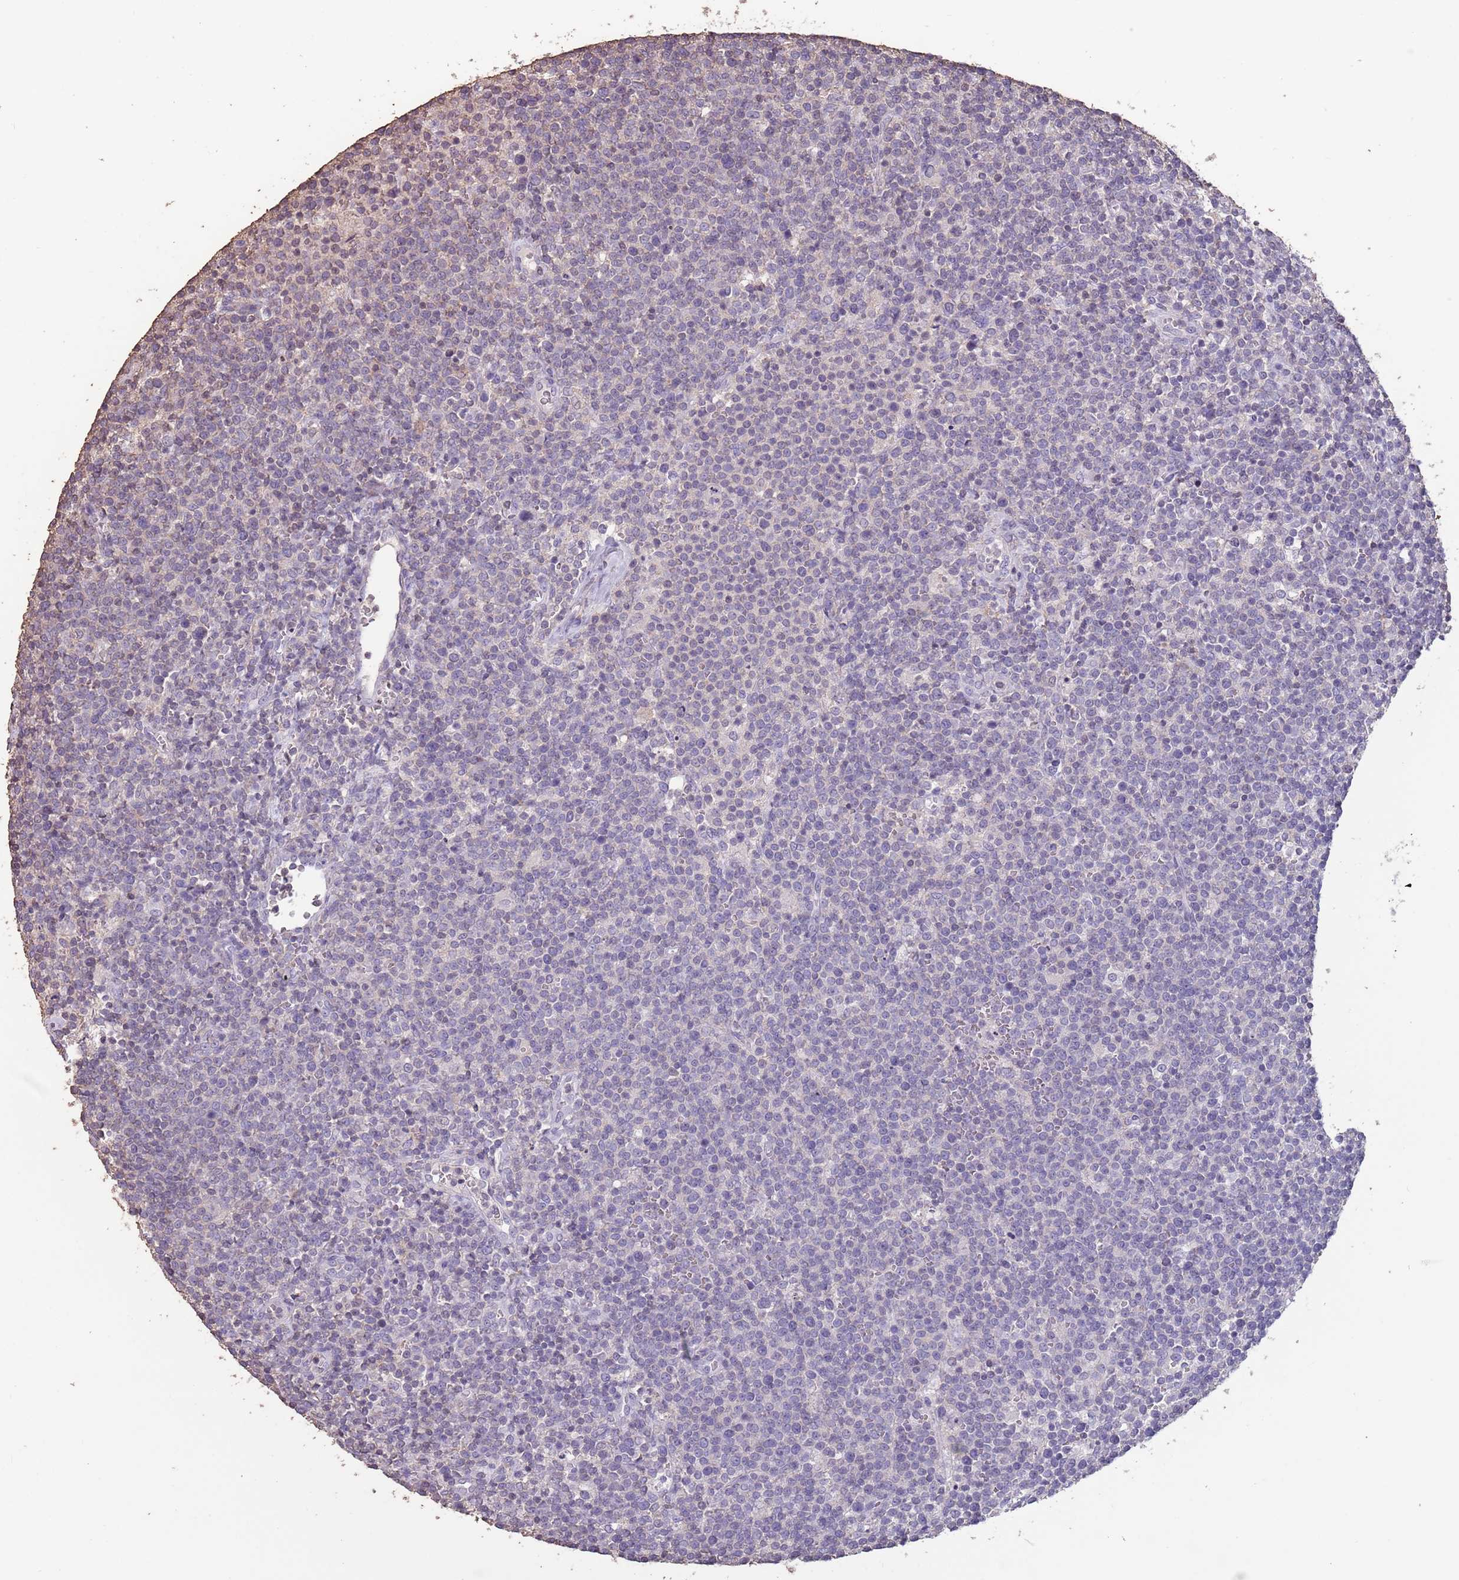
{"staining": {"intensity": "negative", "quantity": "none", "location": "none"}, "tissue": "lymphoma", "cell_type": "Tumor cells", "image_type": "cancer", "snomed": [{"axis": "morphology", "description": "Malignant lymphoma, non-Hodgkin's type, High grade"}, {"axis": "topography", "description": "Lymph node"}], "caption": "Tumor cells show no significant protein positivity in lymphoma.", "gene": "SUN5", "patient": {"sex": "male", "age": 61}}